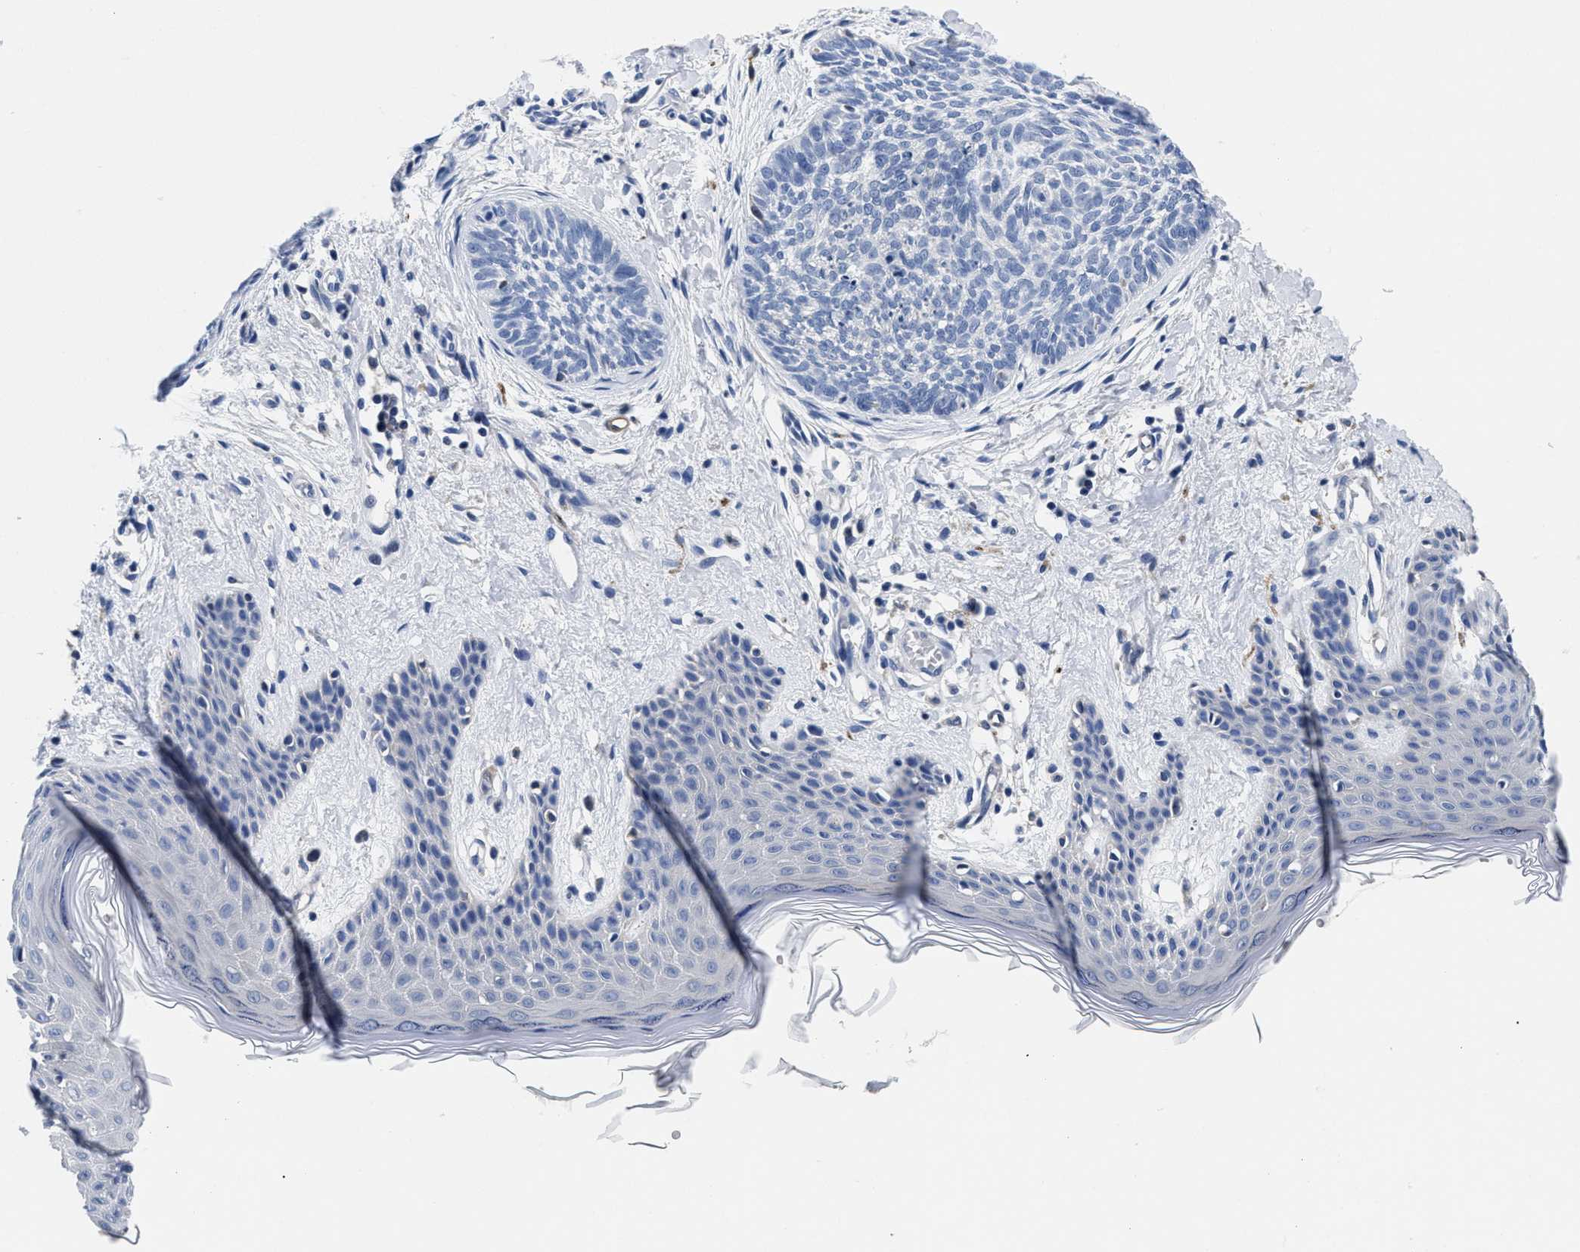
{"staining": {"intensity": "negative", "quantity": "none", "location": "none"}, "tissue": "skin cancer", "cell_type": "Tumor cells", "image_type": "cancer", "snomed": [{"axis": "morphology", "description": "Basal cell carcinoma"}, {"axis": "topography", "description": "Skin"}], "caption": "Skin cancer was stained to show a protein in brown. There is no significant expression in tumor cells.", "gene": "SLC35F1", "patient": {"sex": "female", "age": 59}}